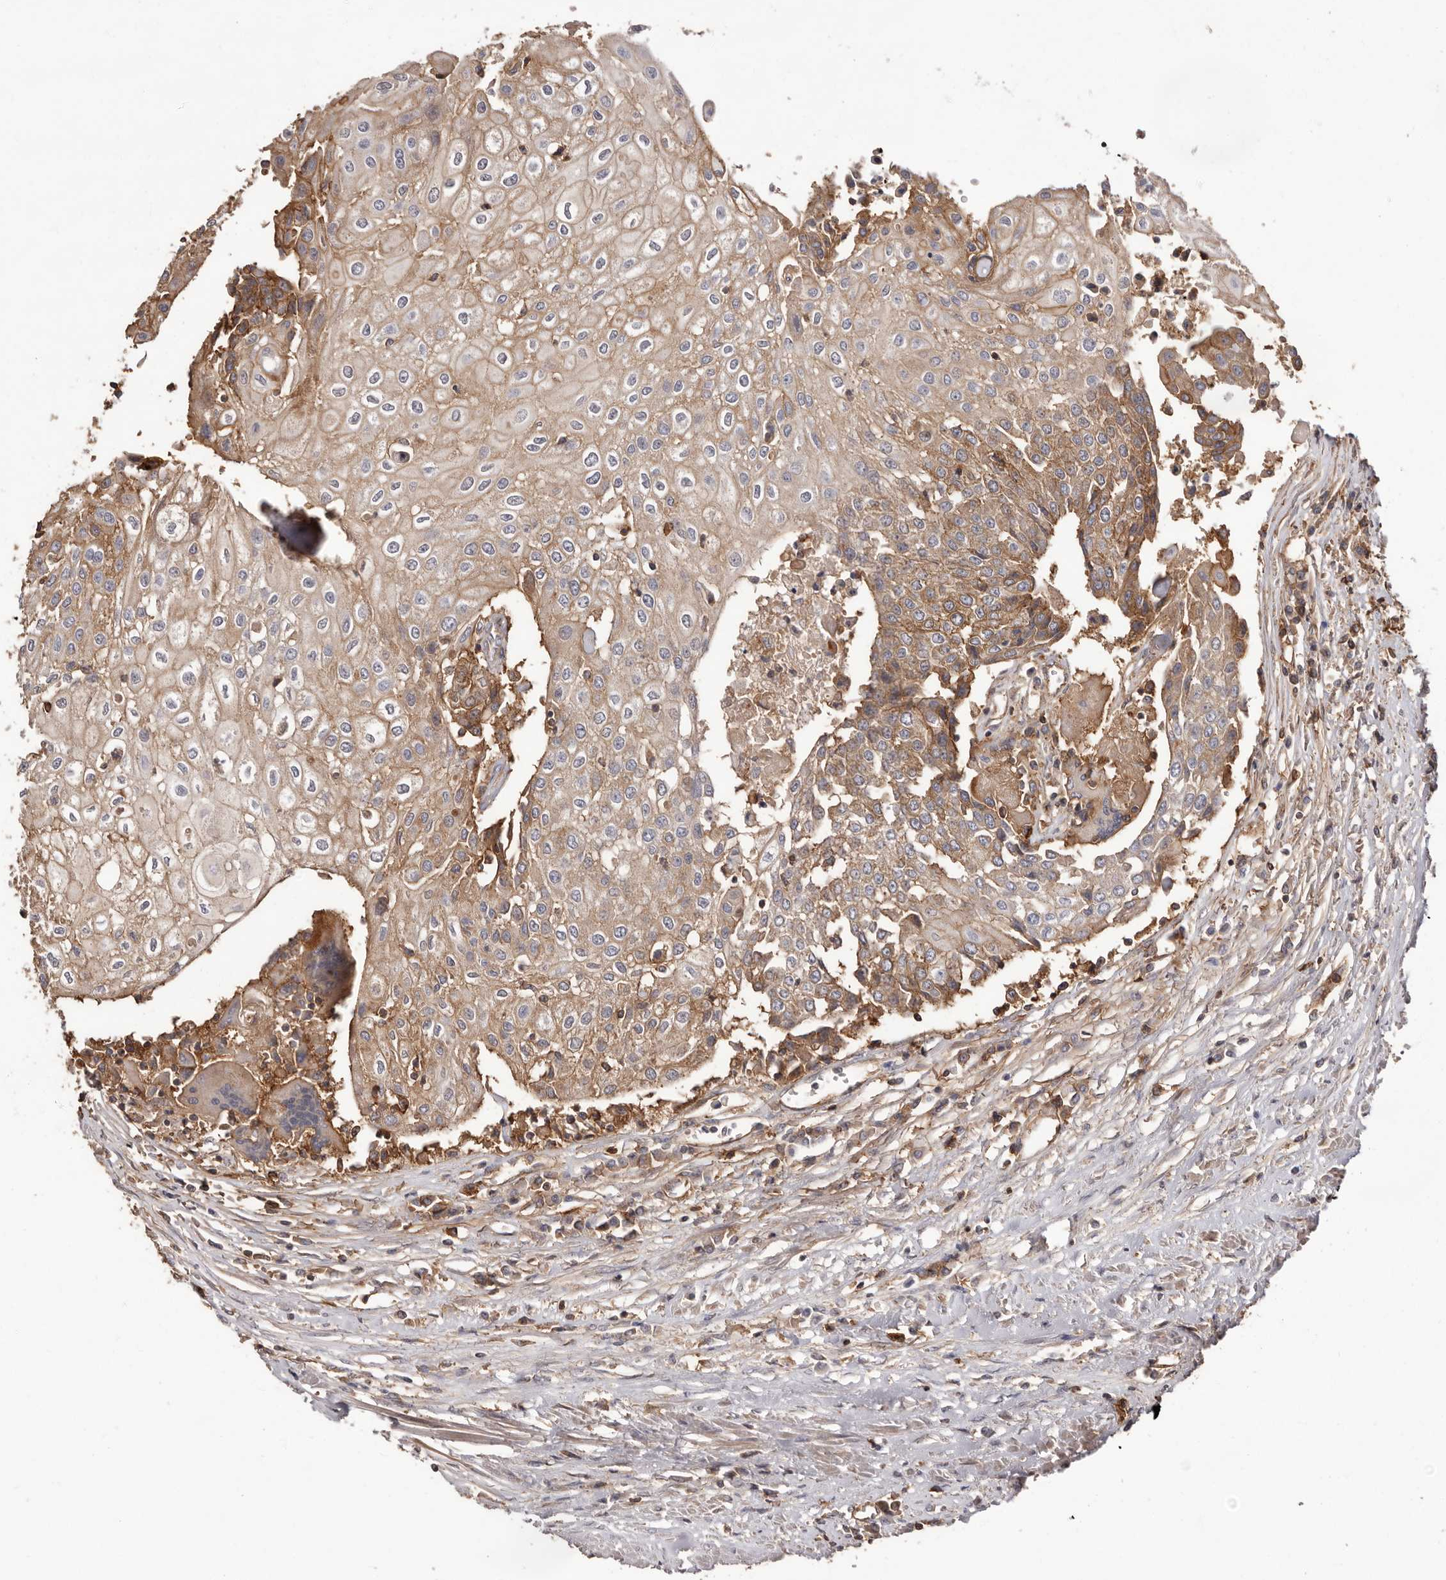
{"staining": {"intensity": "moderate", "quantity": "25%-75%", "location": "cytoplasmic/membranous"}, "tissue": "urothelial cancer", "cell_type": "Tumor cells", "image_type": "cancer", "snomed": [{"axis": "morphology", "description": "Urothelial carcinoma, High grade"}, {"axis": "topography", "description": "Urinary bladder"}], "caption": "Tumor cells show moderate cytoplasmic/membranous positivity in about 25%-75% of cells in urothelial cancer.", "gene": "MMACHC", "patient": {"sex": "female", "age": 85}}